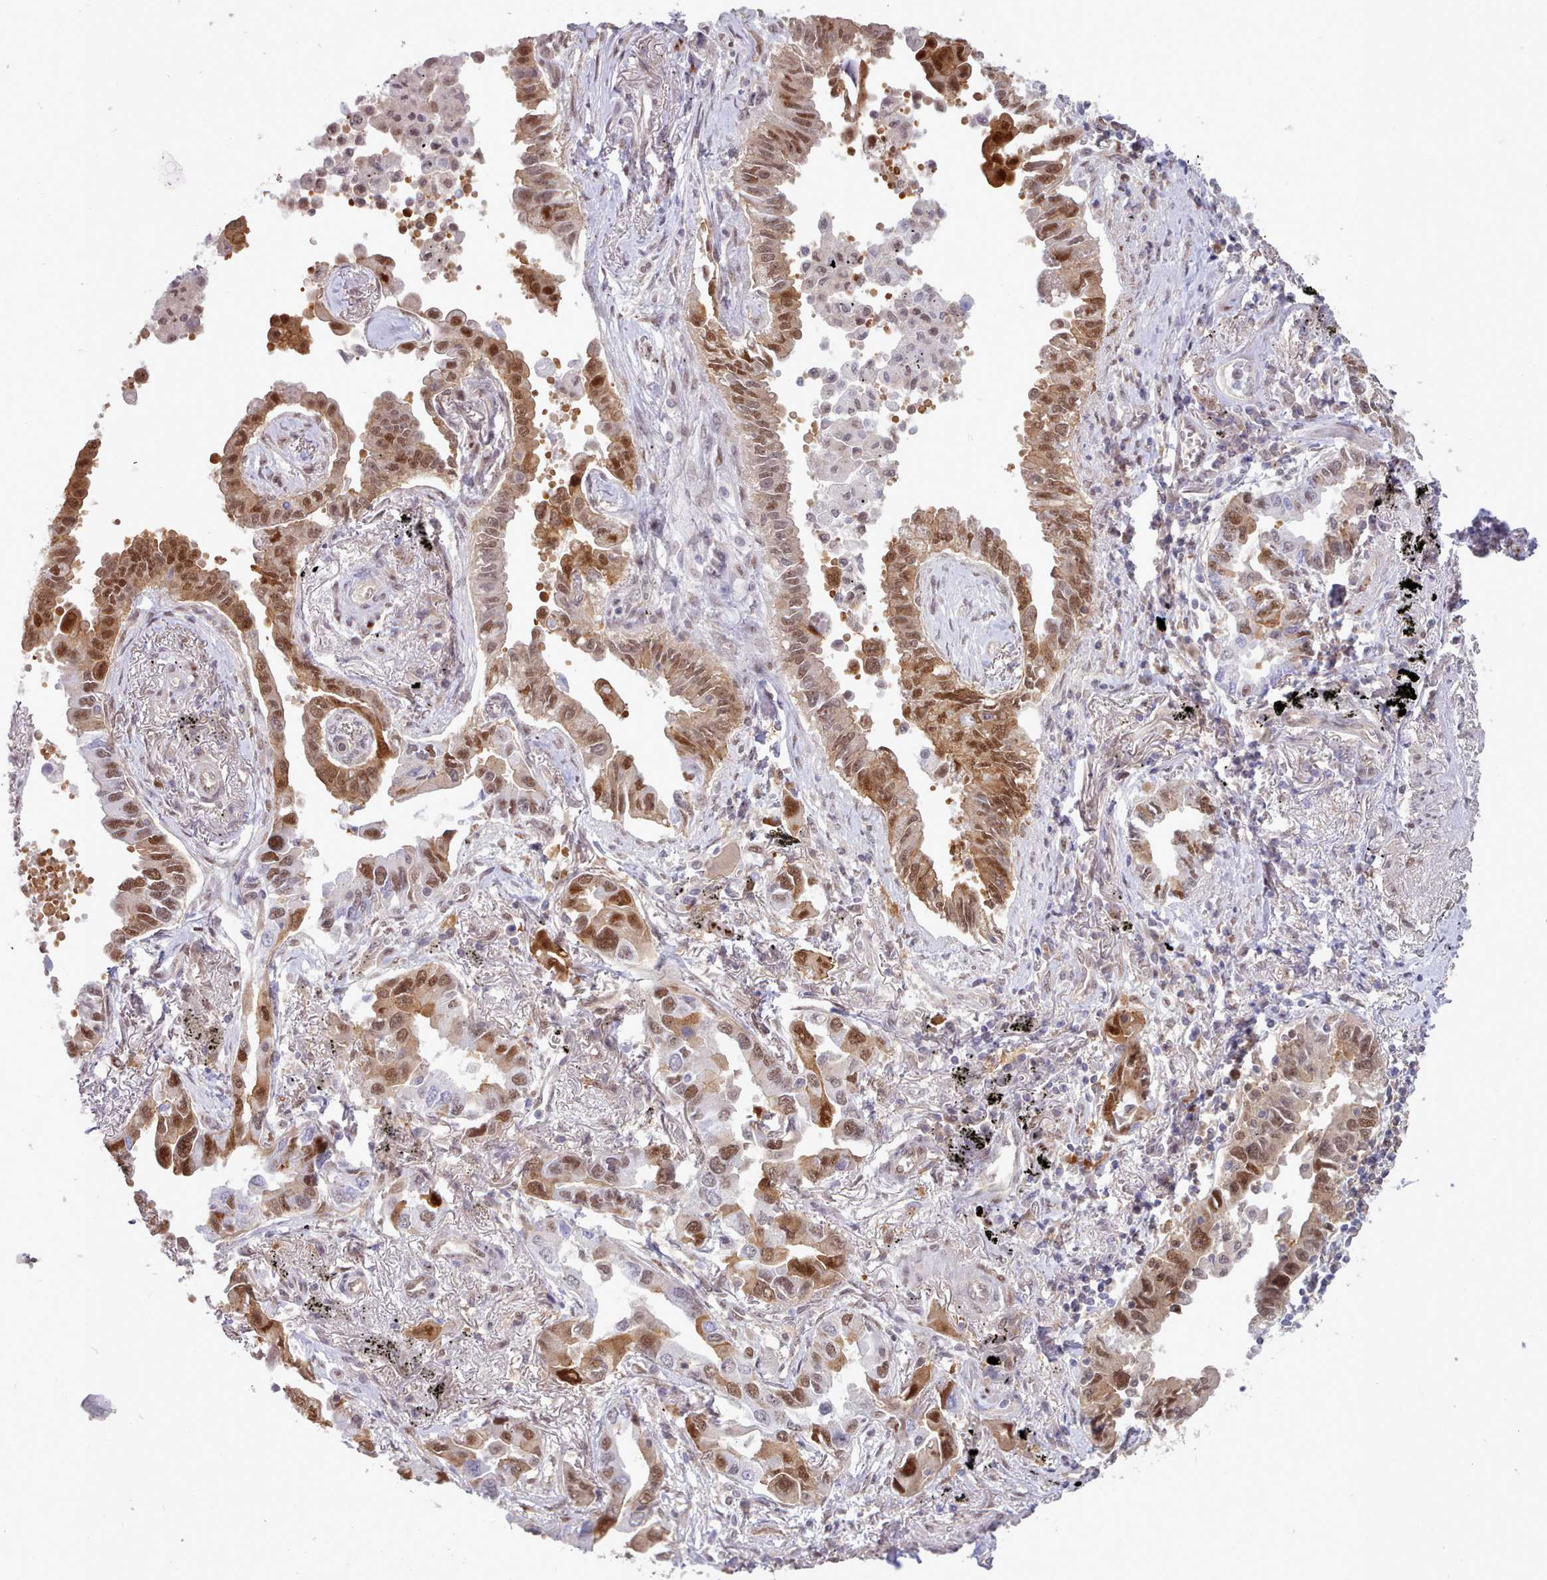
{"staining": {"intensity": "moderate", "quantity": ">75%", "location": "cytoplasmic/membranous,nuclear"}, "tissue": "lung cancer", "cell_type": "Tumor cells", "image_type": "cancer", "snomed": [{"axis": "morphology", "description": "Adenocarcinoma, NOS"}, {"axis": "topography", "description": "Lung"}], "caption": "Immunohistochemistry histopathology image of neoplastic tissue: adenocarcinoma (lung) stained using IHC reveals medium levels of moderate protein expression localized specifically in the cytoplasmic/membranous and nuclear of tumor cells, appearing as a cytoplasmic/membranous and nuclear brown color.", "gene": "CES3", "patient": {"sex": "male", "age": 67}}